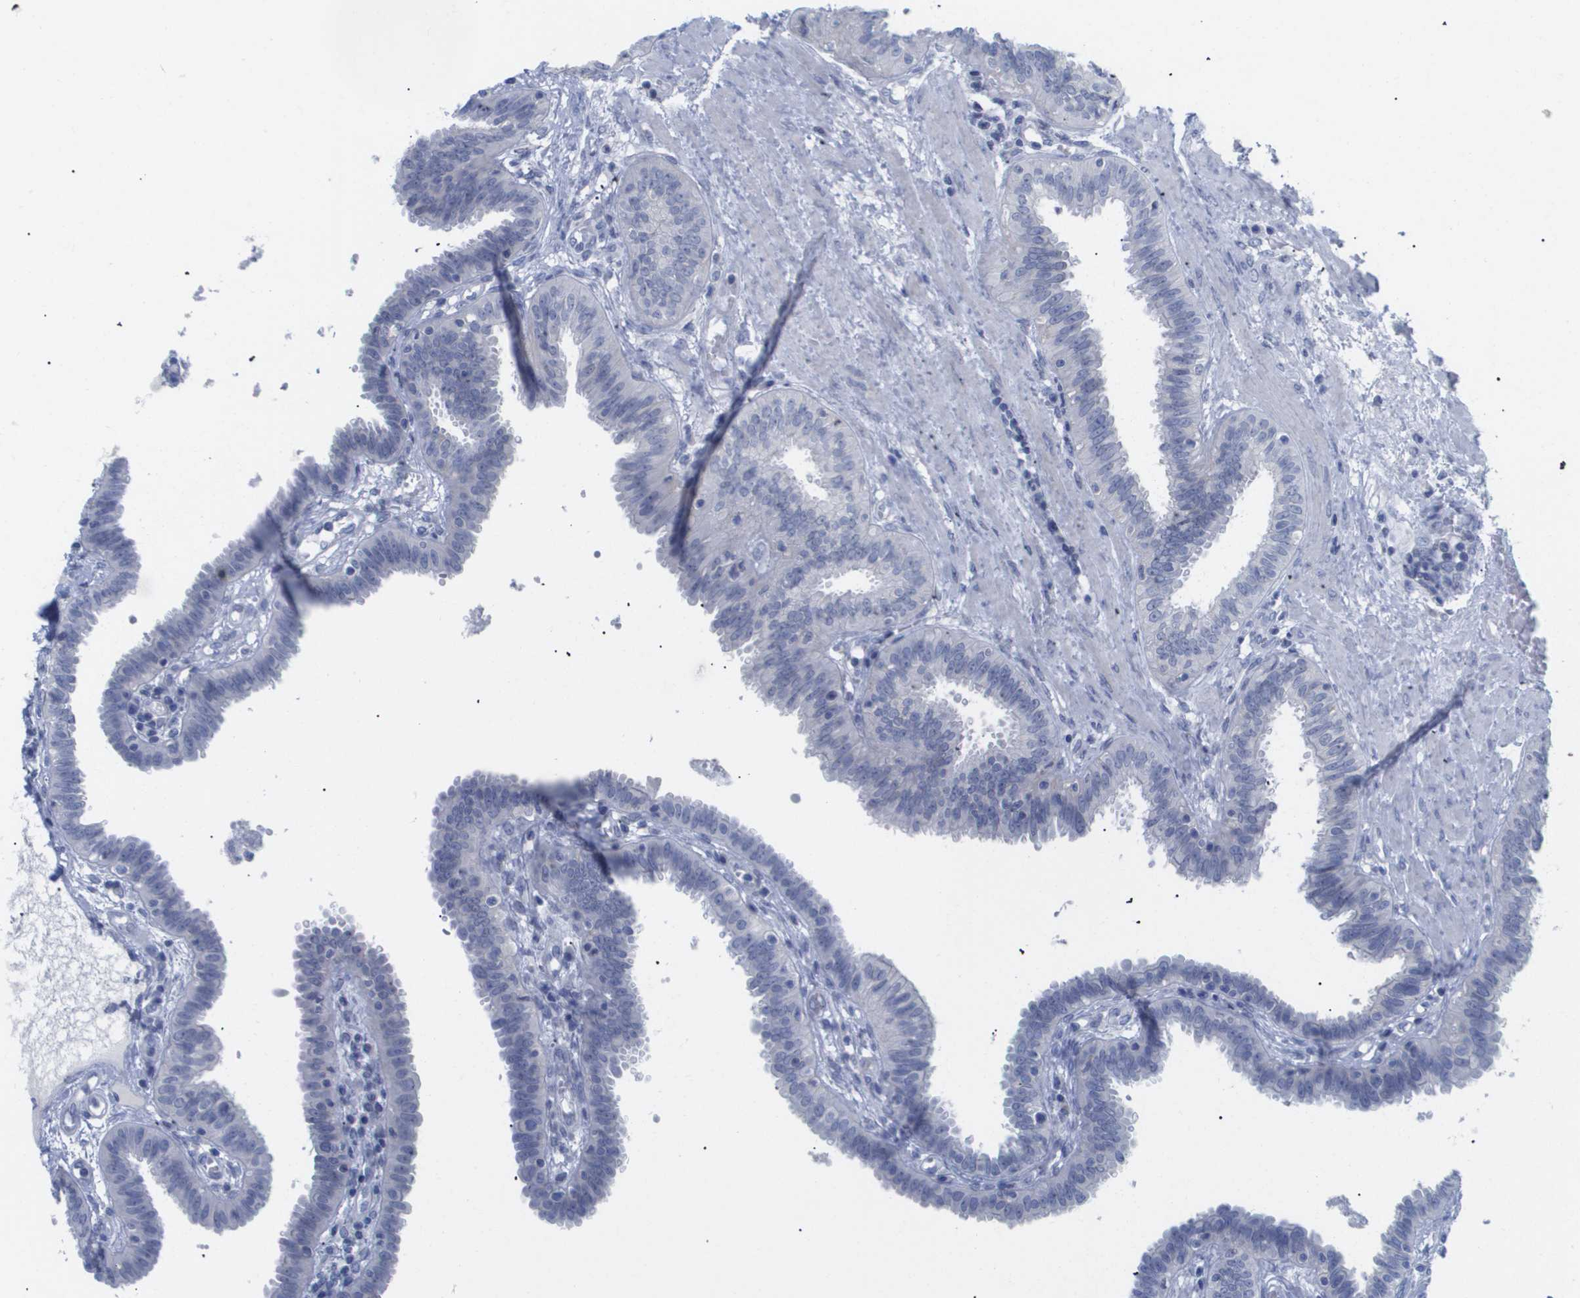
{"staining": {"intensity": "negative", "quantity": "none", "location": "none"}, "tissue": "fallopian tube", "cell_type": "Glandular cells", "image_type": "normal", "snomed": [{"axis": "morphology", "description": "Normal tissue, NOS"}, {"axis": "topography", "description": "Fallopian tube"}], "caption": "Fallopian tube stained for a protein using immunohistochemistry (IHC) demonstrates no positivity glandular cells.", "gene": "CAV3", "patient": {"sex": "female", "age": 32}}